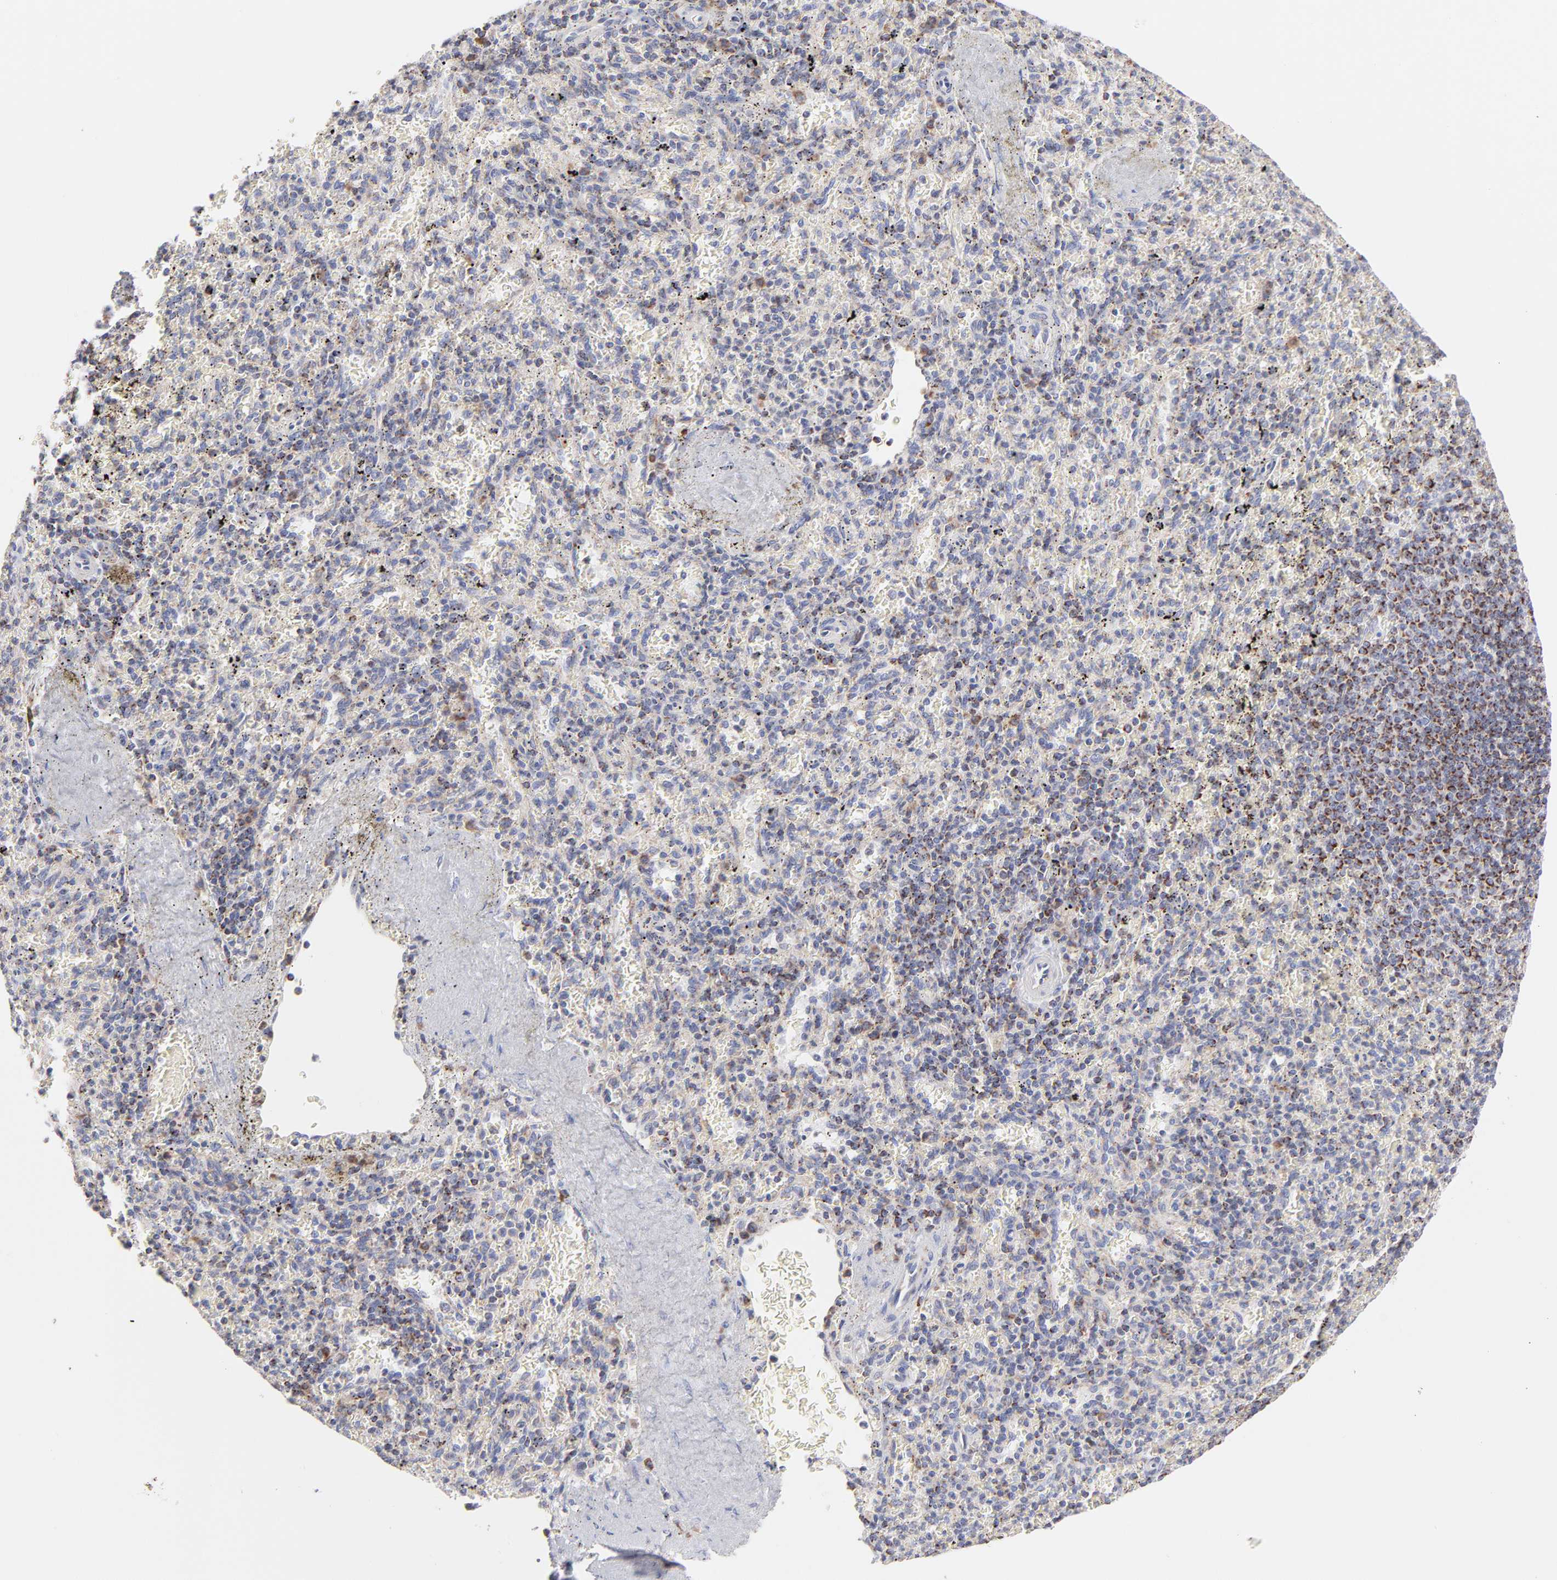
{"staining": {"intensity": "weak", "quantity": "<25%", "location": "cytoplasmic/membranous"}, "tissue": "spleen", "cell_type": "Cells in red pulp", "image_type": "normal", "snomed": [{"axis": "morphology", "description": "Normal tissue, NOS"}, {"axis": "topography", "description": "Spleen"}], "caption": "Protein analysis of normal spleen displays no significant staining in cells in red pulp. Nuclei are stained in blue.", "gene": "TIMM8A", "patient": {"sex": "female", "age": 43}}